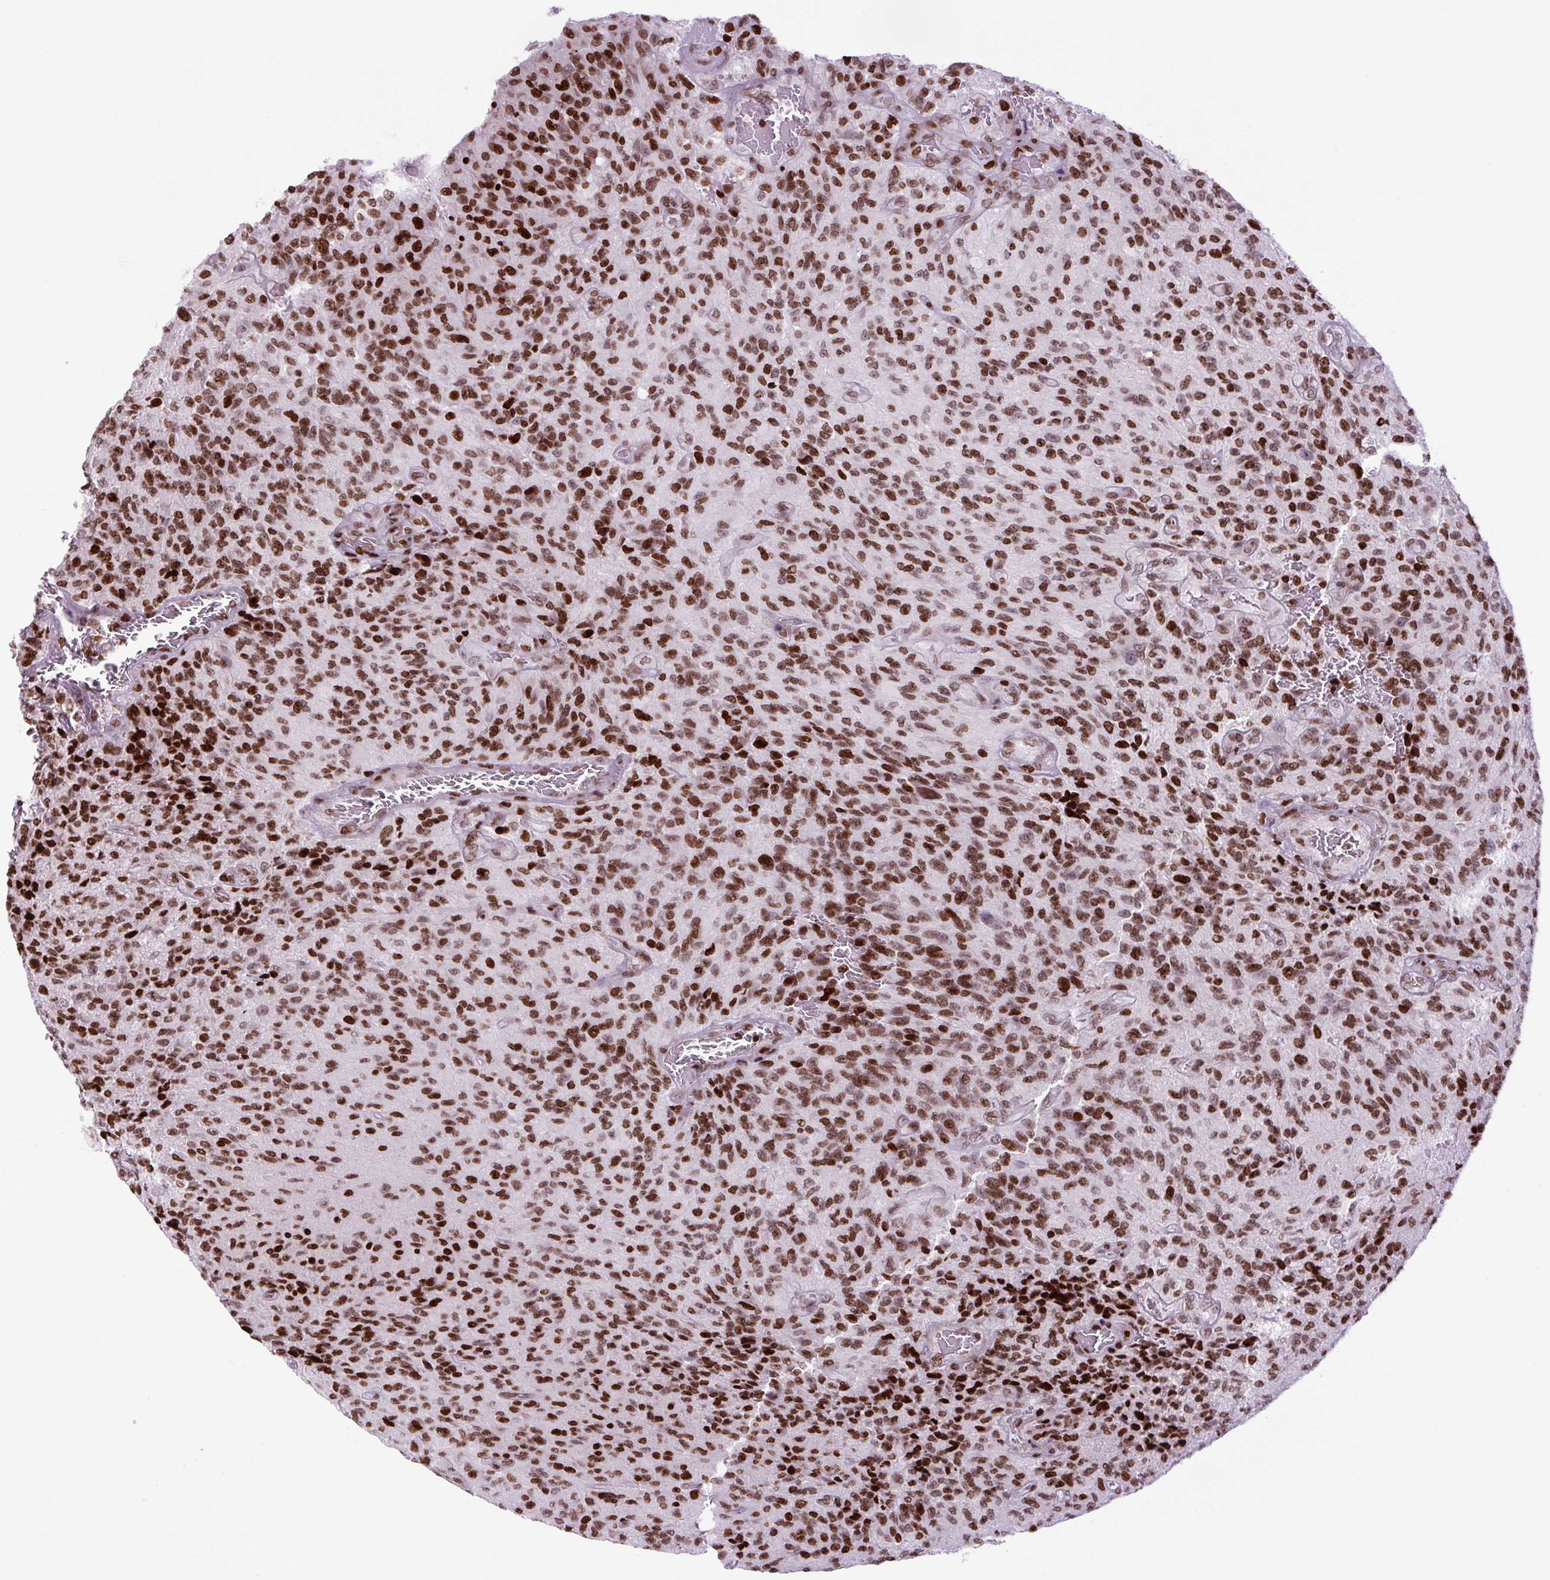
{"staining": {"intensity": "strong", "quantity": ">75%", "location": "nuclear"}, "tissue": "glioma", "cell_type": "Tumor cells", "image_type": "cancer", "snomed": [{"axis": "morphology", "description": "Normal tissue, NOS"}, {"axis": "morphology", "description": "Glioma, malignant, High grade"}, {"axis": "topography", "description": "Cerebral cortex"}], "caption": "Malignant glioma (high-grade) was stained to show a protein in brown. There is high levels of strong nuclear positivity in approximately >75% of tumor cells.", "gene": "H1-3", "patient": {"sex": "male", "age": 56}}